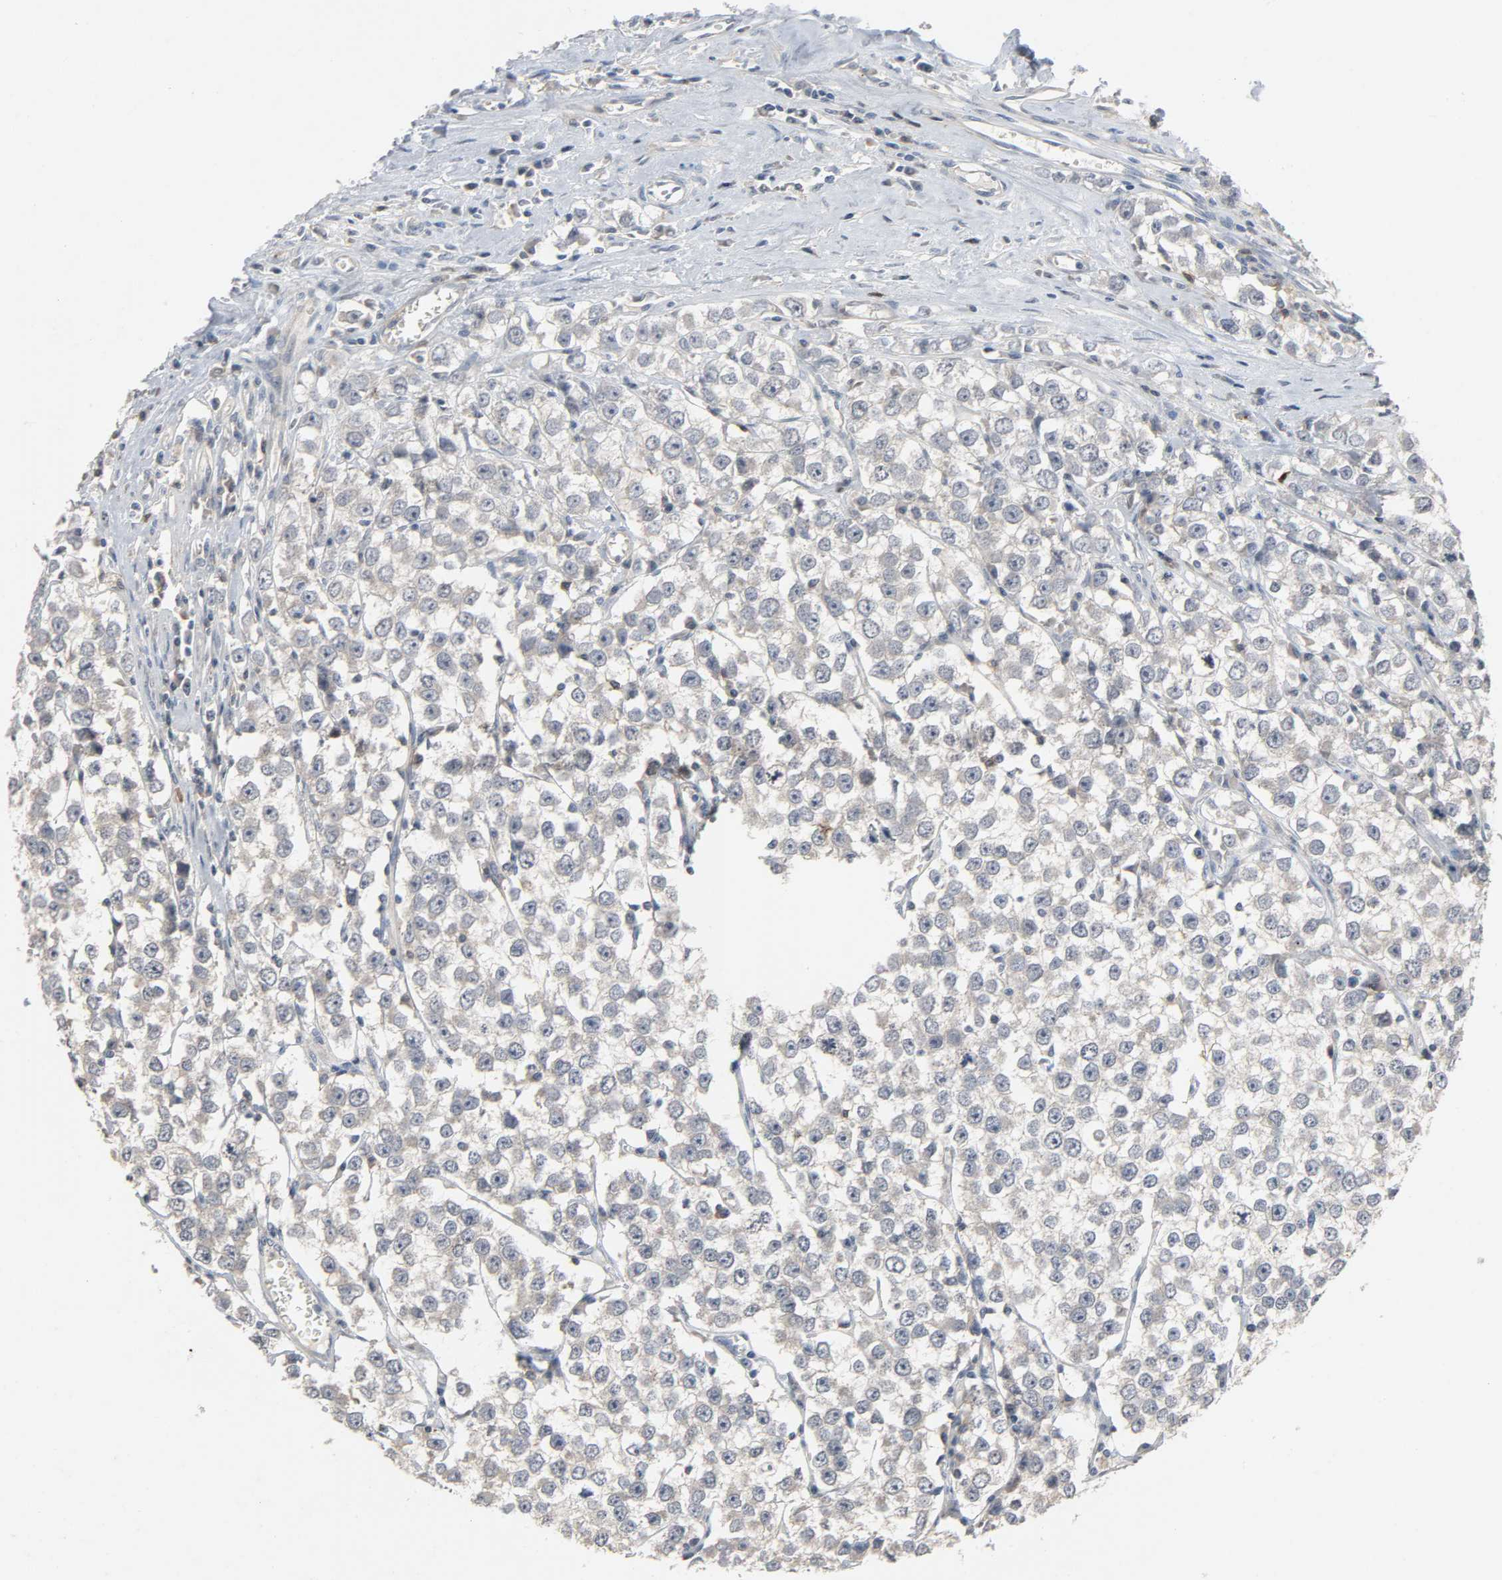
{"staining": {"intensity": "negative", "quantity": "none", "location": "none"}, "tissue": "testis cancer", "cell_type": "Tumor cells", "image_type": "cancer", "snomed": [{"axis": "morphology", "description": "Seminoma, NOS"}, {"axis": "morphology", "description": "Carcinoma, Embryonal, NOS"}, {"axis": "topography", "description": "Testis"}], "caption": "Embryonal carcinoma (testis) stained for a protein using IHC reveals no staining tumor cells.", "gene": "CD4", "patient": {"sex": "male", "age": 52}}